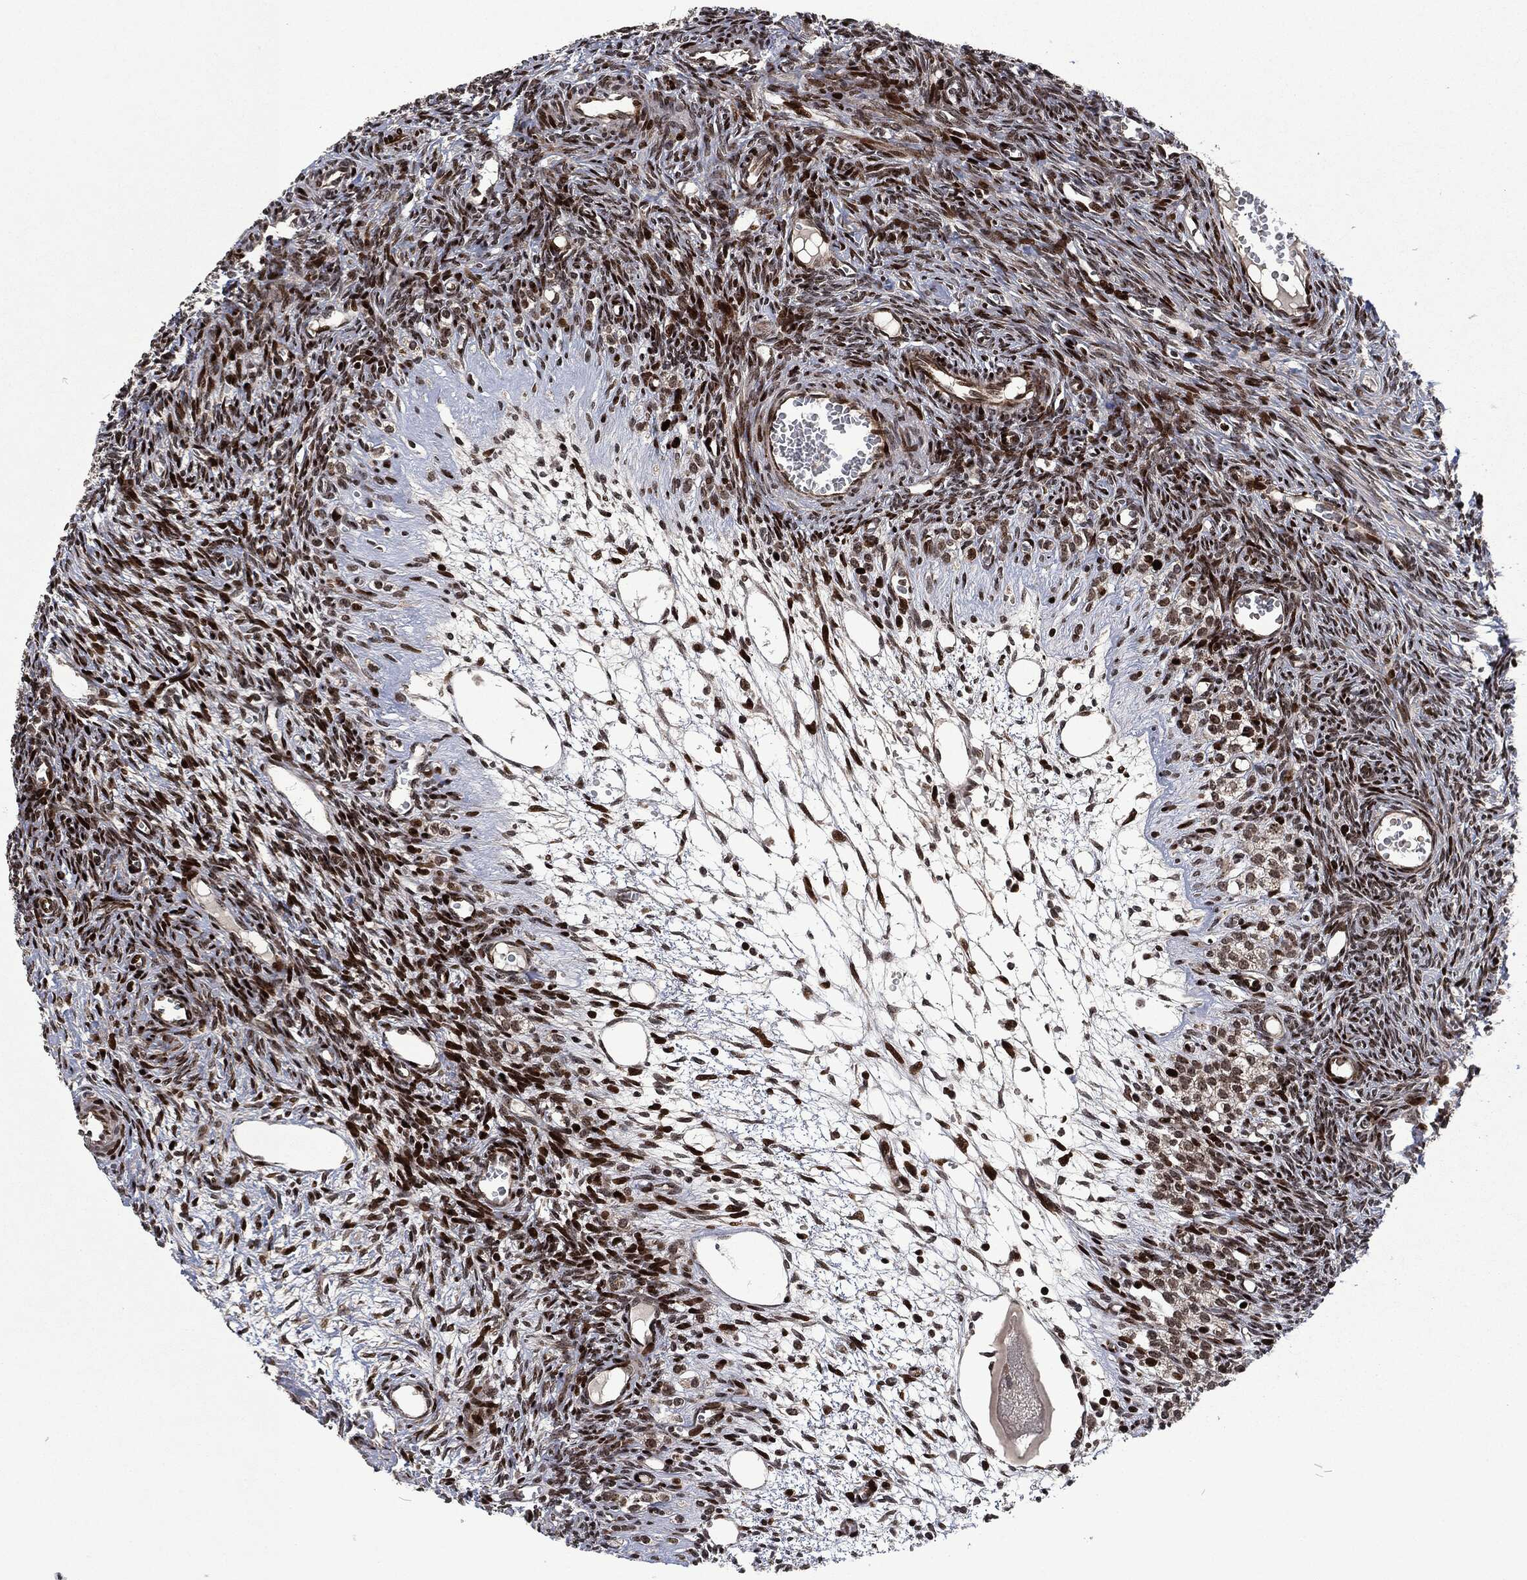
{"staining": {"intensity": "moderate", "quantity": "<25%", "location": "nuclear"}, "tissue": "ovary", "cell_type": "Follicle cells", "image_type": "normal", "snomed": [{"axis": "morphology", "description": "Normal tissue, NOS"}, {"axis": "topography", "description": "Ovary"}], "caption": "Moderate nuclear protein expression is identified in about <25% of follicle cells in ovary.", "gene": "EGFR", "patient": {"sex": "female", "age": 27}}